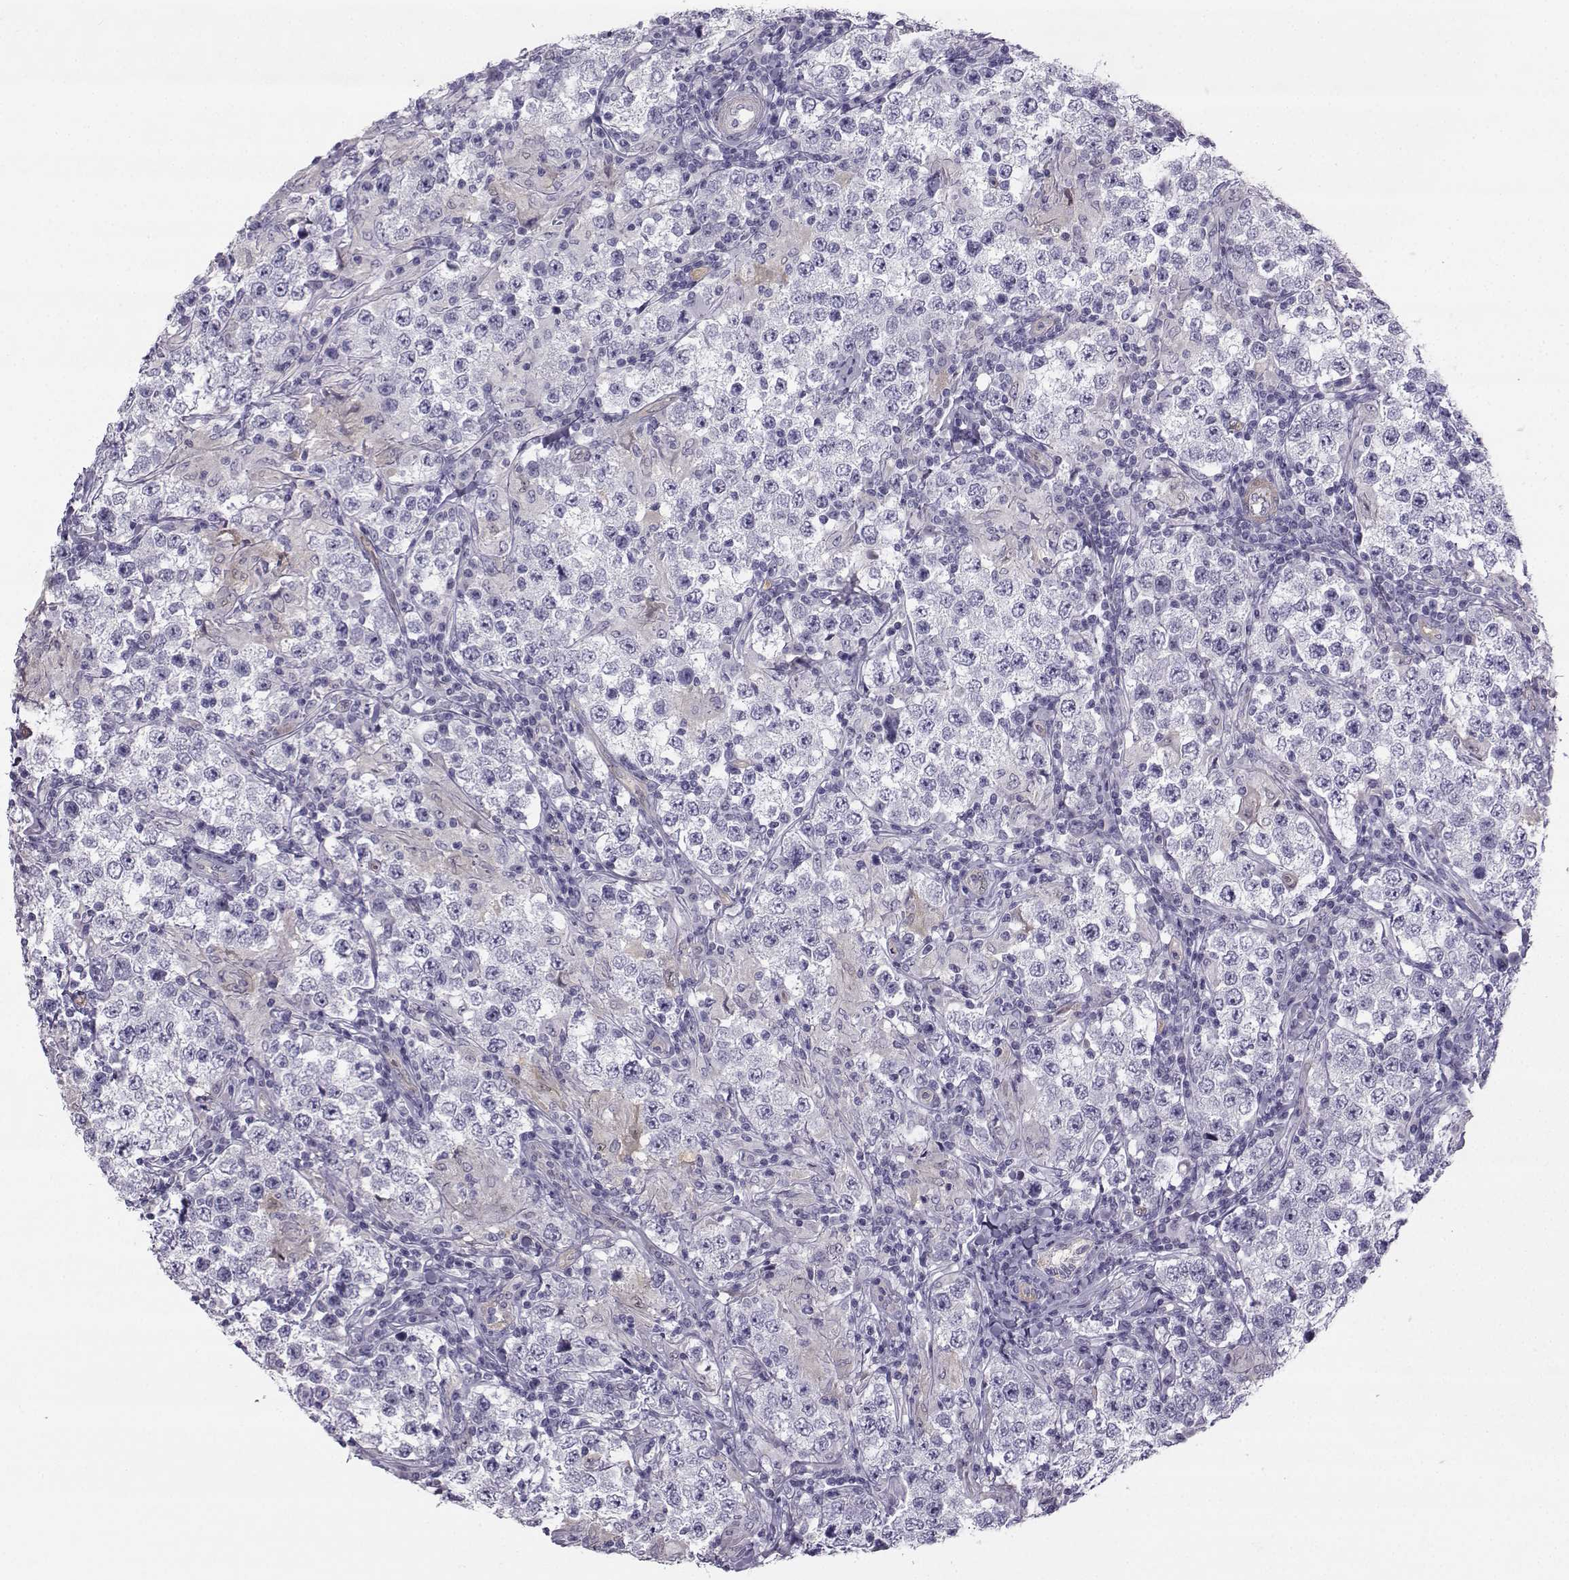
{"staining": {"intensity": "negative", "quantity": "none", "location": "none"}, "tissue": "testis cancer", "cell_type": "Tumor cells", "image_type": "cancer", "snomed": [{"axis": "morphology", "description": "Seminoma, NOS"}, {"axis": "morphology", "description": "Carcinoma, Embryonal, NOS"}, {"axis": "topography", "description": "Testis"}], "caption": "Immunohistochemistry of human testis cancer reveals no expression in tumor cells.", "gene": "NQO1", "patient": {"sex": "male", "age": 41}}